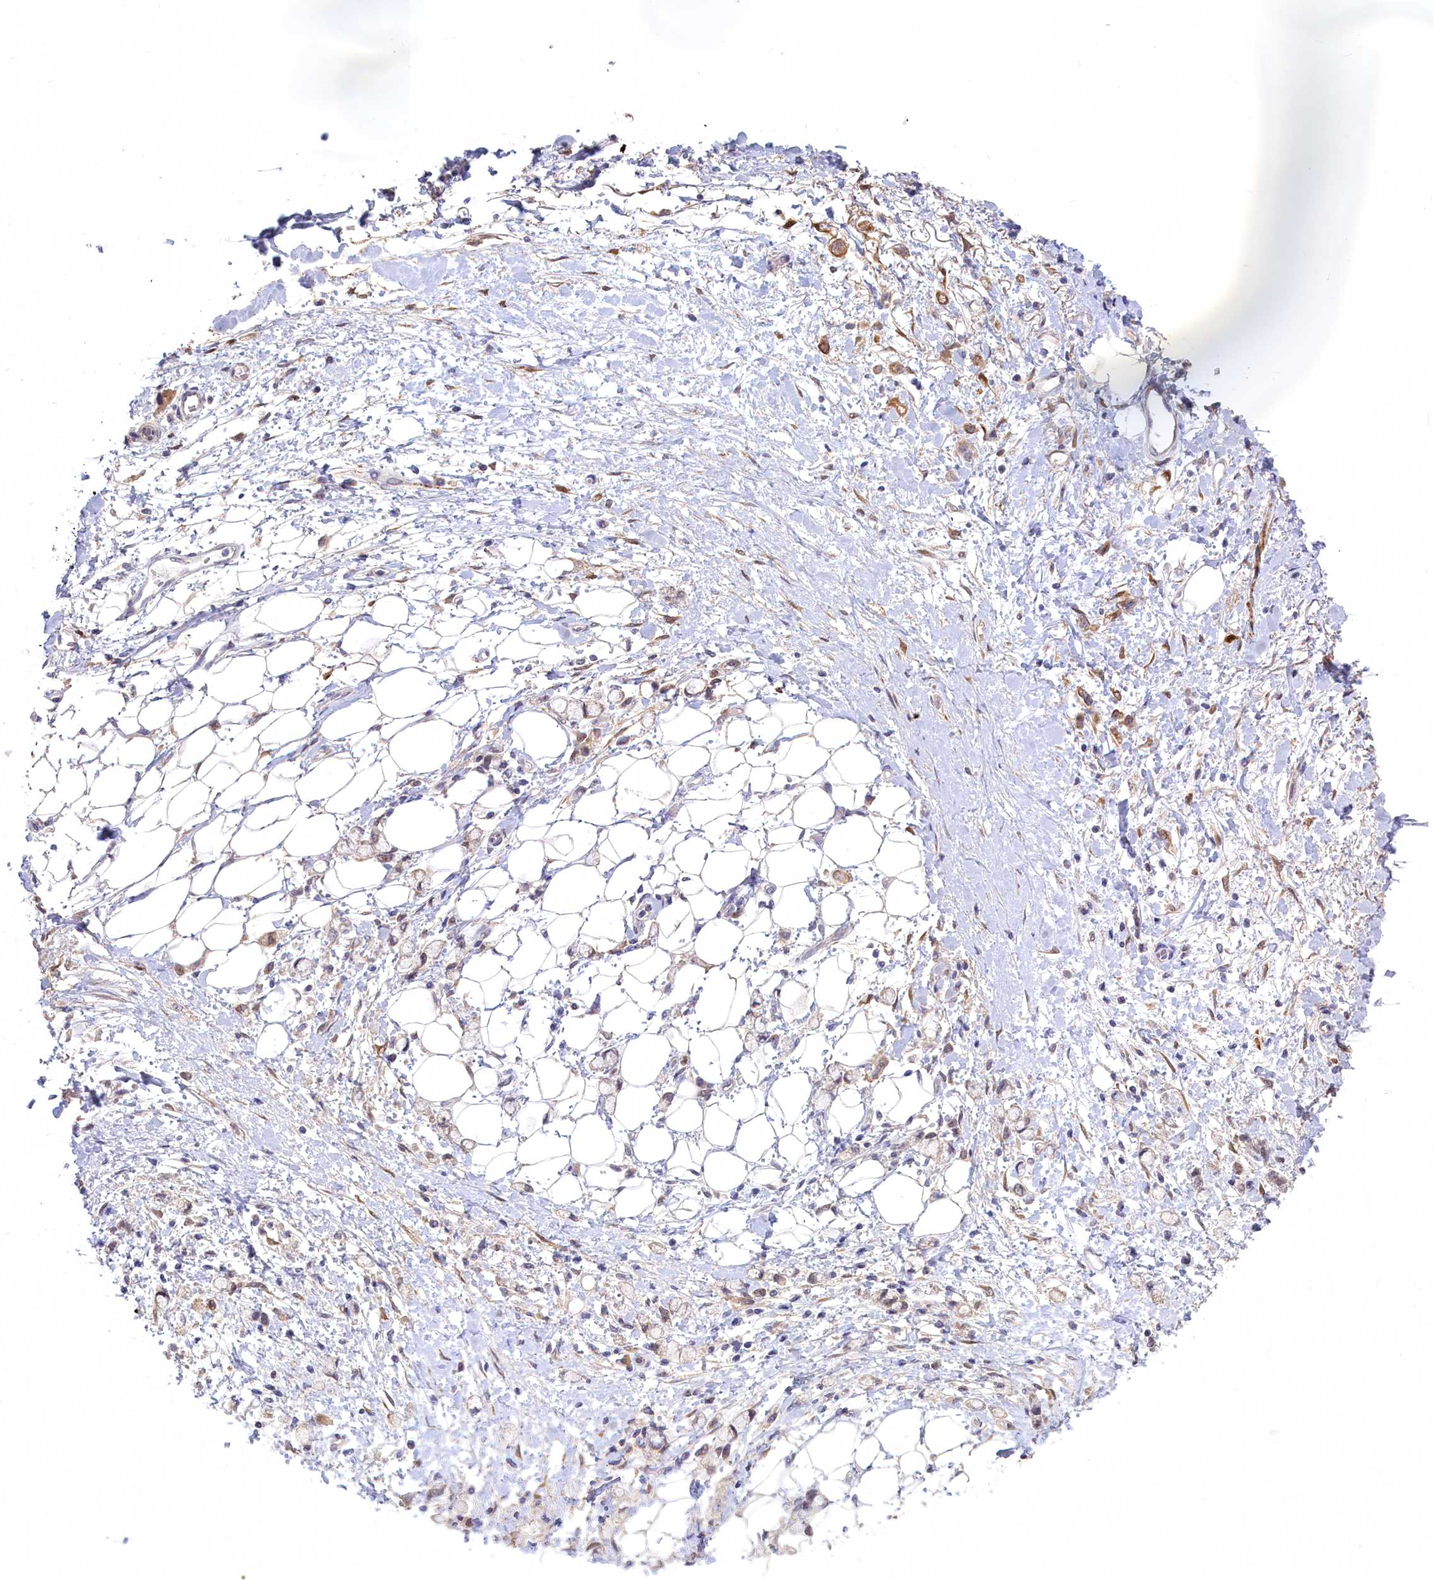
{"staining": {"intensity": "moderate", "quantity": "<25%", "location": "cytoplasmic/membranous"}, "tissue": "stomach cancer", "cell_type": "Tumor cells", "image_type": "cancer", "snomed": [{"axis": "morphology", "description": "Adenocarcinoma, NOS"}, {"axis": "topography", "description": "Stomach"}], "caption": "Stomach adenocarcinoma stained for a protein shows moderate cytoplasmic/membranous positivity in tumor cells.", "gene": "UCHL3", "patient": {"sex": "female", "age": 60}}